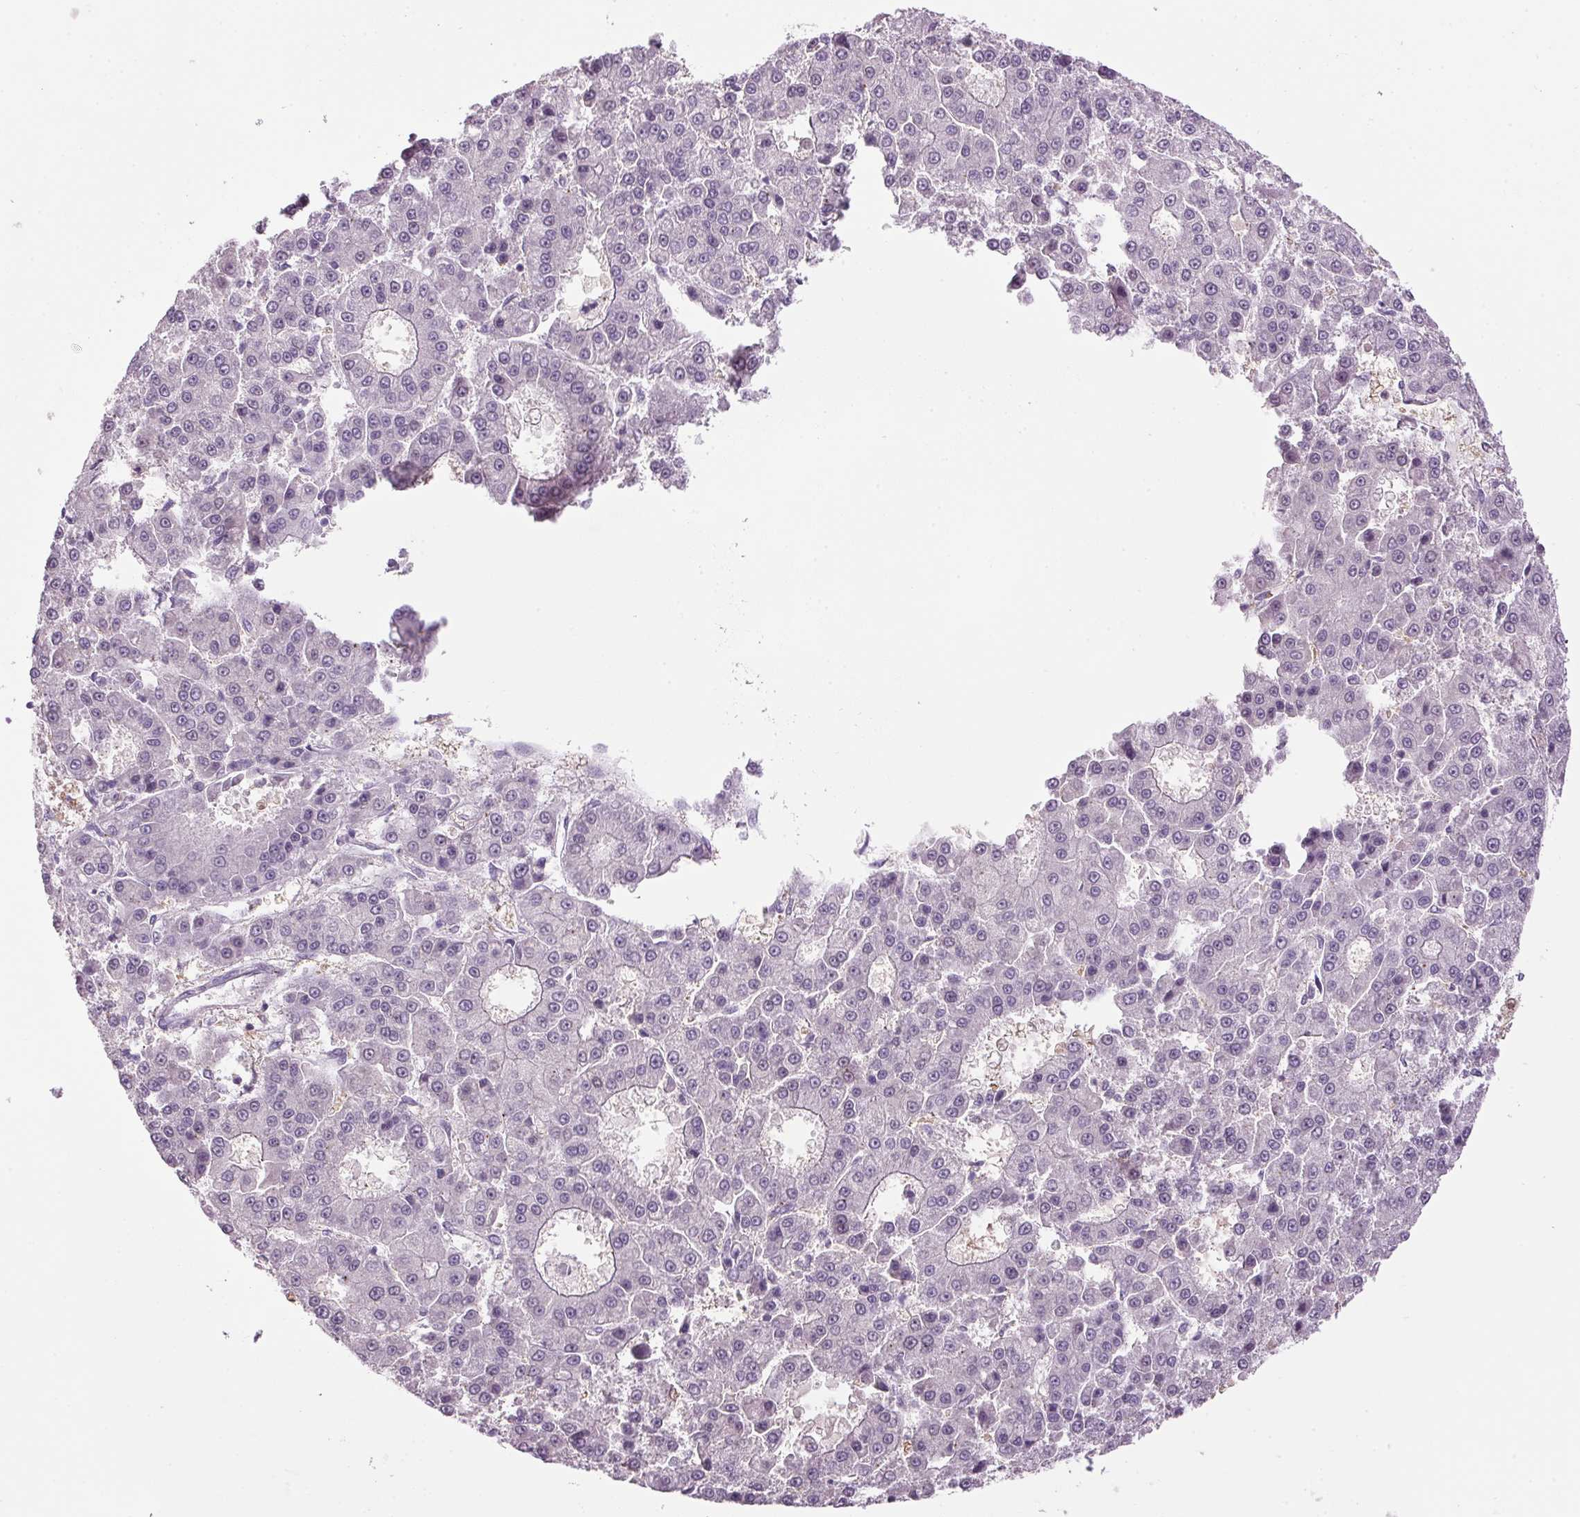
{"staining": {"intensity": "negative", "quantity": "none", "location": "none"}, "tissue": "liver cancer", "cell_type": "Tumor cells", "image_type": "cancer", "snomed": [{"axis": "morphology", "description": "Carcinoma, Hepatocellular, NOS"}, {"axis": "topography", "description": "Liver"}], "caption": "DAB immunohistochemical staining of human liver cancer exhibits no significant staining in tumor cells.", "gene": "PPP1R1A", "patient": {"sex": "male", "age": 70}}